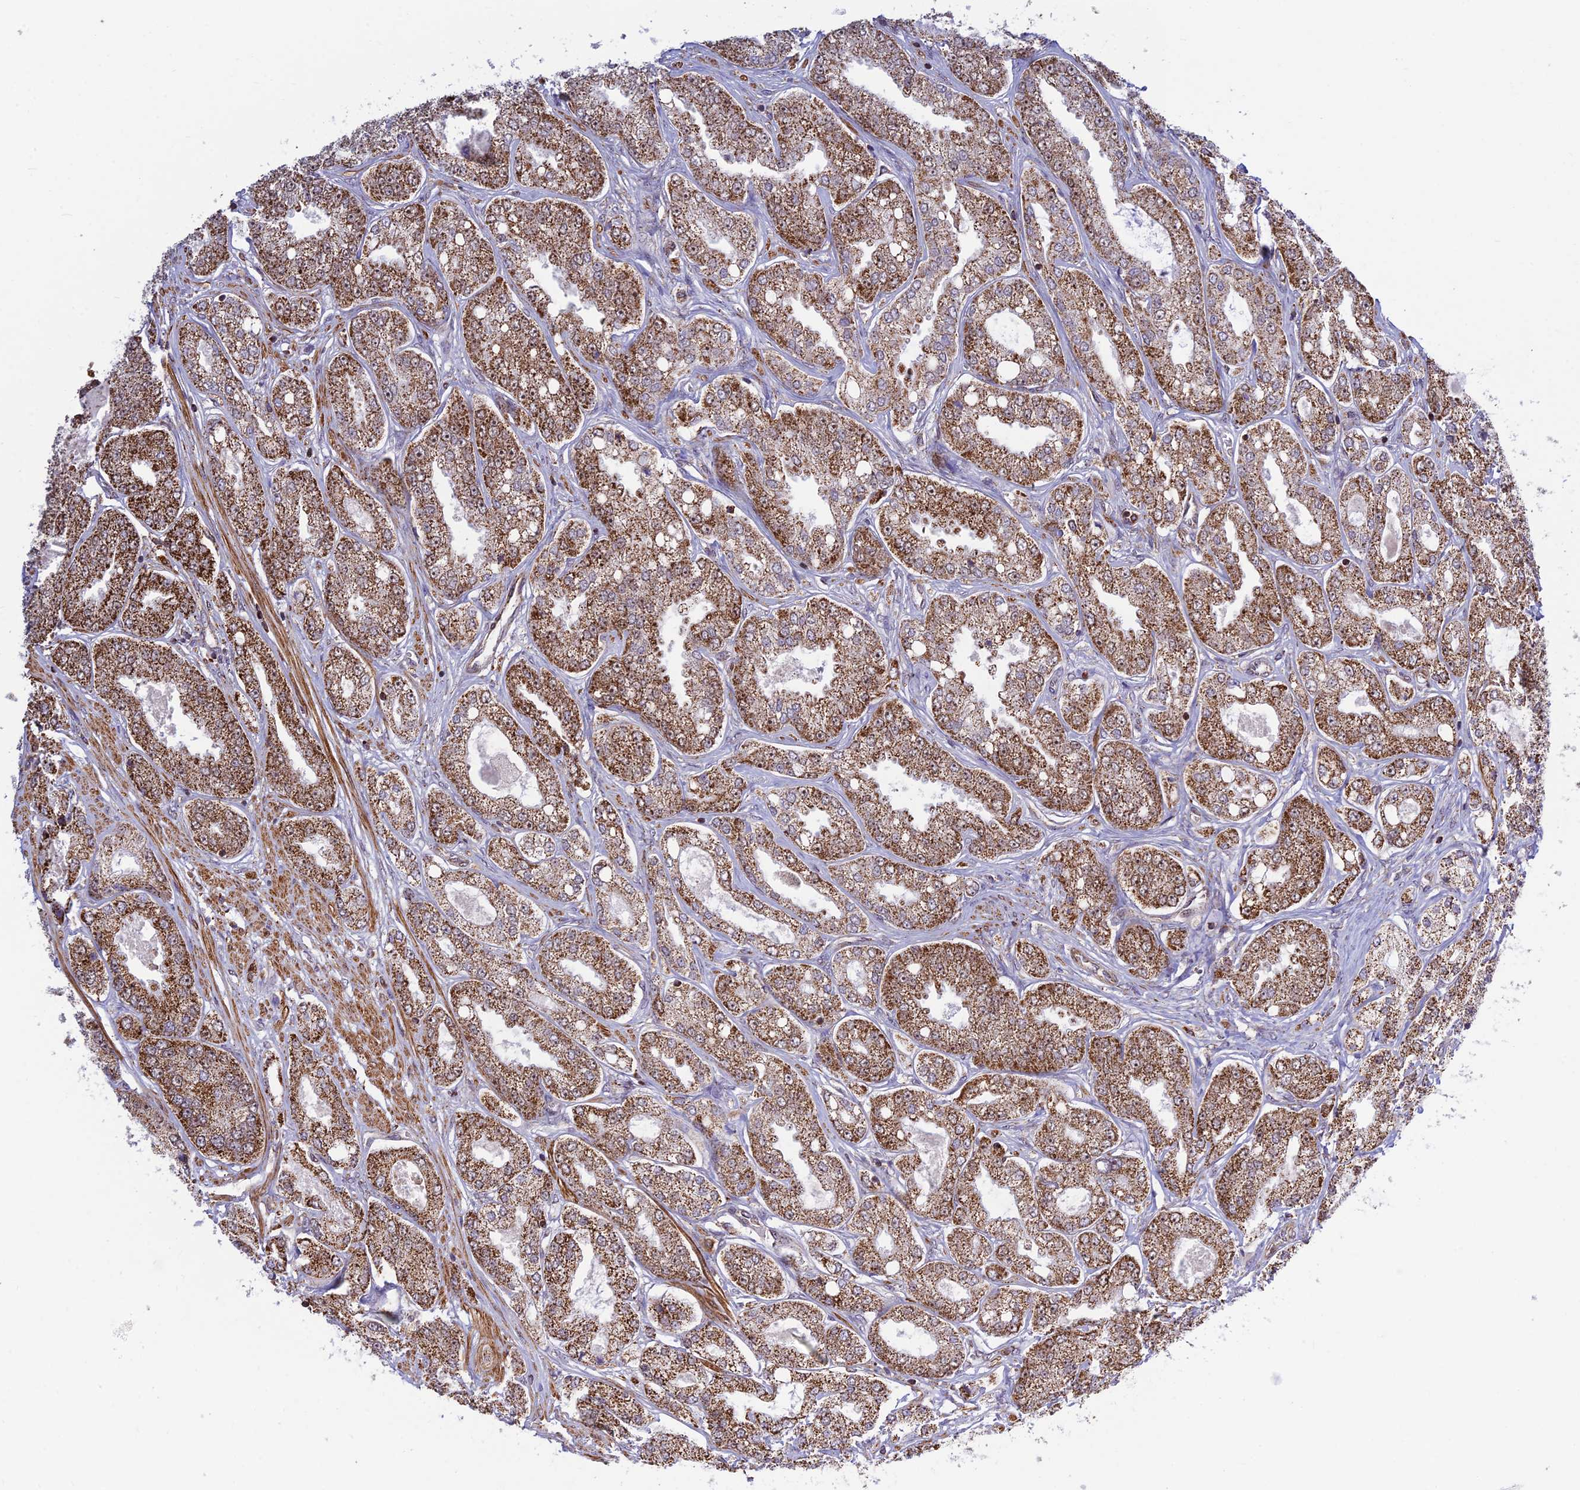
{"staining": {"intensity": "moderate", "quantity": ">75%", "location": "cytoplasmic/membranous"}, "tissue": "prostate cancer", "cell_type": "Tumor cells", "image_type": "cancer", "snomed": [{"axis": "morphology", "description": "Adenocarcinoma, High grade"}, {"axis": "topography", "description": "Prostate"}], "caption": "Tumor cells exhibit medium levels of moderate cytoplasmic/membranous positivity in about >75% of cells in human high-grade adenocarcinoma (prostate).", "gene": "POLR1G", "patient": {"sex": "male", "age": 71}}